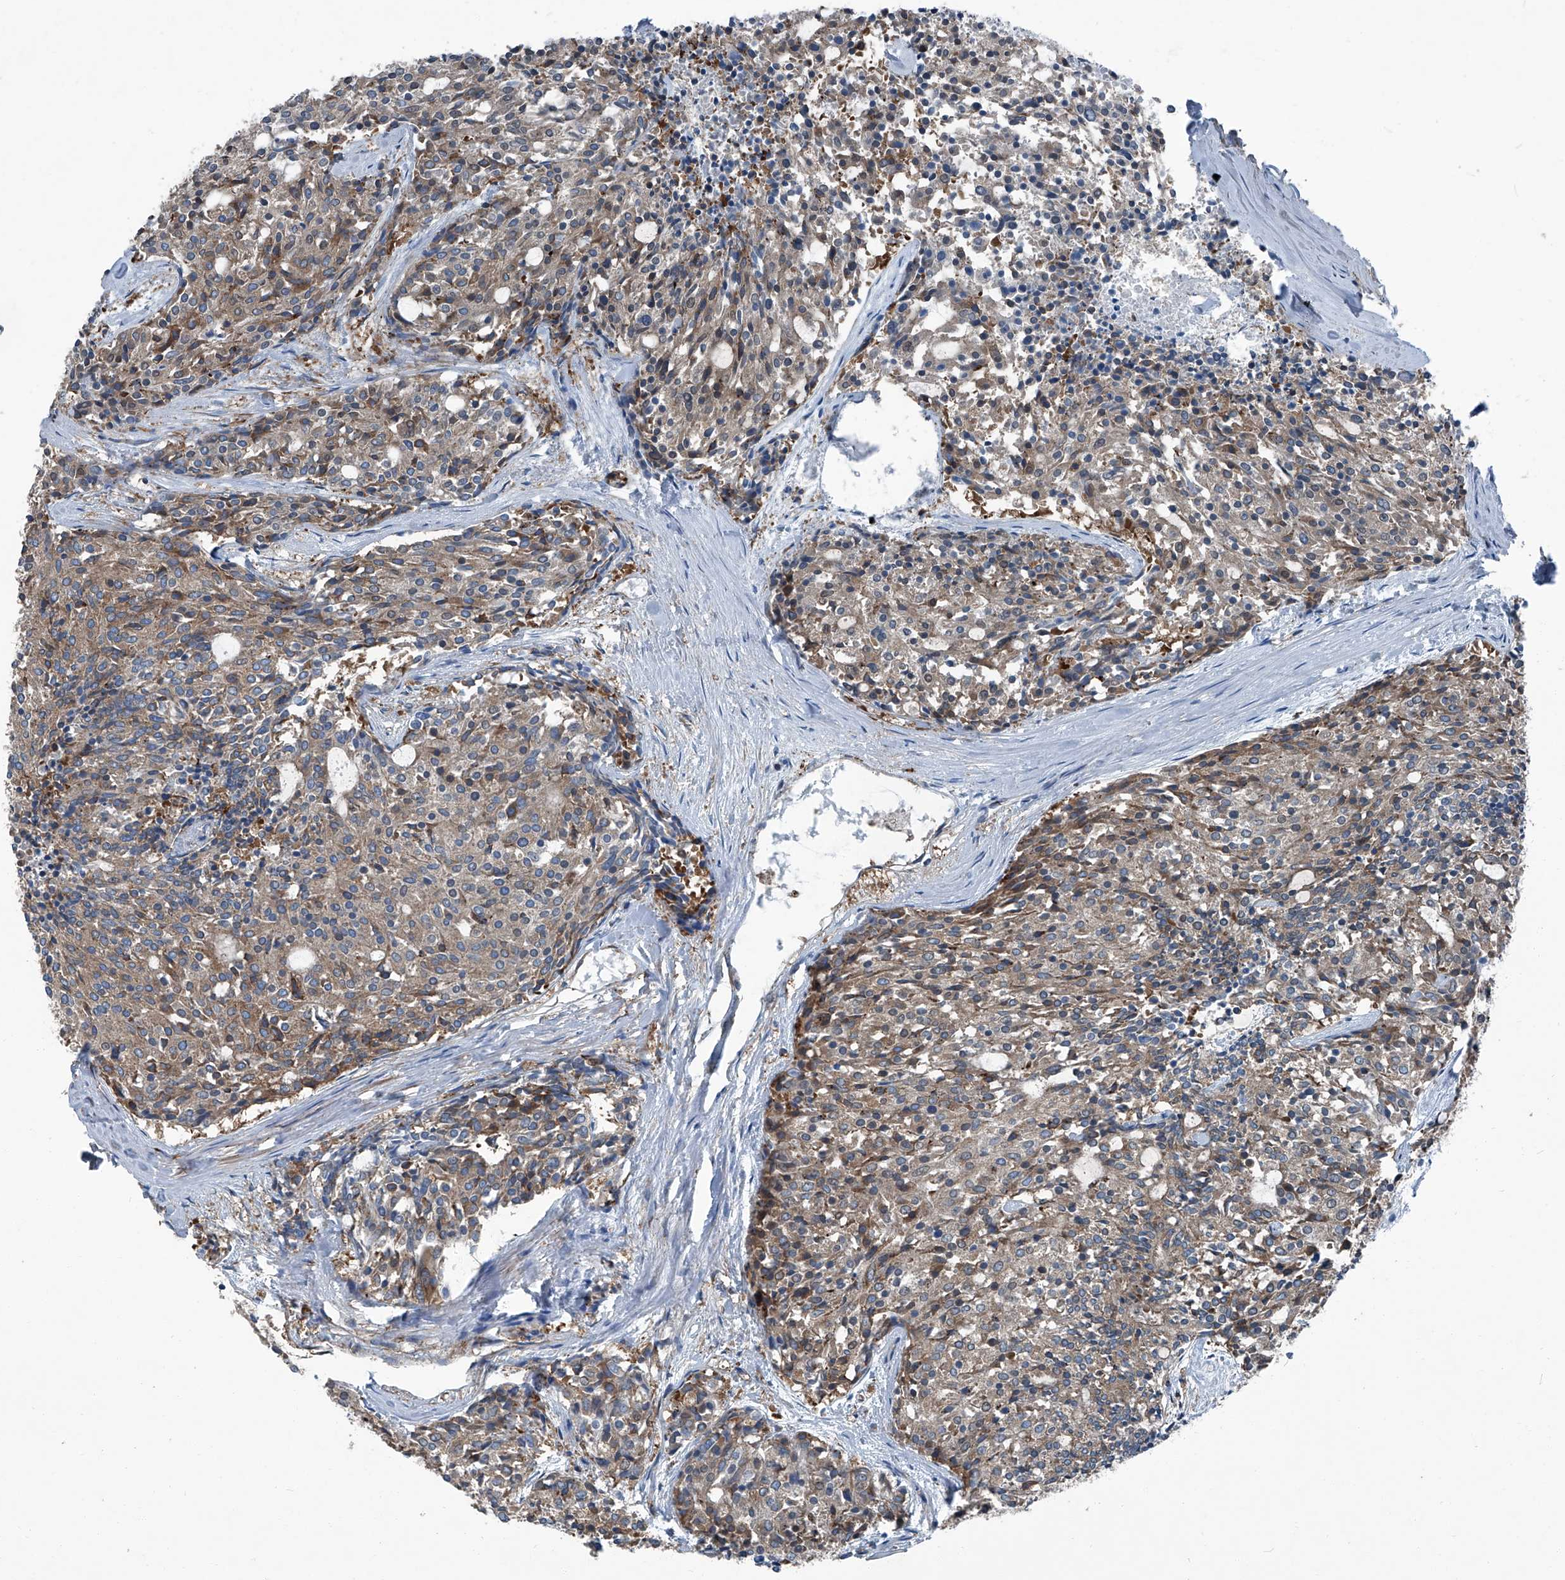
{"staining": {"intensity": "weak", "quantity": ">75%", "location": "cytoplasmic/membranous"}, "tissue": "carcinoid", "cell_type": "Tumor cells", "image_type": "cancer", "snomed": [{"axis": "morphology", "description": "Carcinoid, malignant, NOS"}, {"axis": "topography", "description": "Pancreas"}], "caption": "Carcinoid tissue demonstrates weak cytoplasmic/membranous expression in approximately >75% of tumor cells Using DAB (brown) and hematoxylin (blue) stains, captured at high magnification using brightfield microscopy.", "gene": "SEPTIN7", "patient": {"sex": "female", "age": 54}}